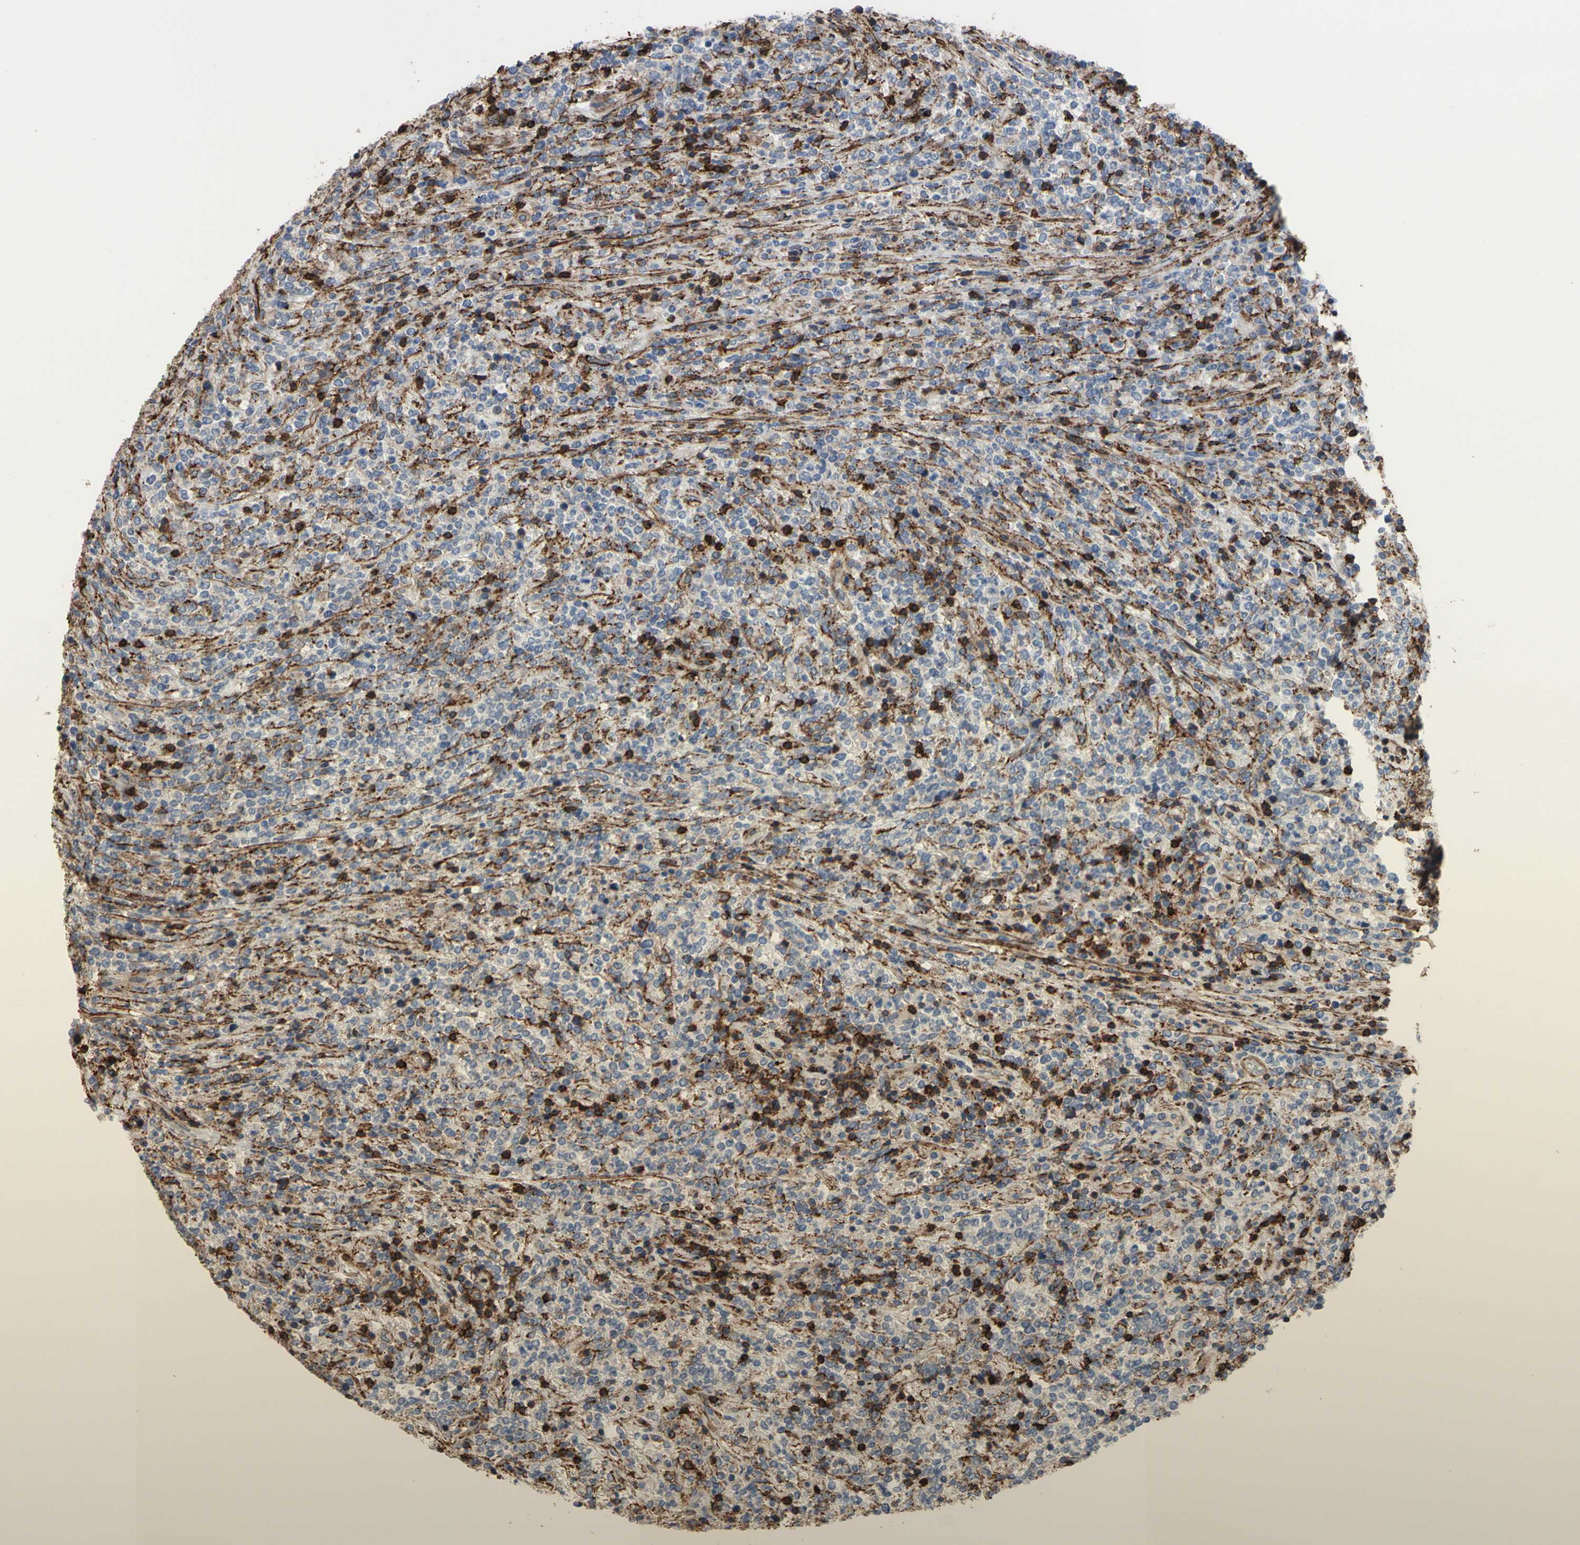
{"staining": {"intensity": "negative", "quantity": "none", "location": "none"}, "tissue": "lymphoma", "cell_type": "Tumor cells", "image_type": "cancer", "snomed": [{"axis": "morphology", "description": "Malignant lymphoma, non-Hodgkin's type, High grade"}, {"axis": "topography", "description": "Soft tissue"}], "caption": "A high-resolution image shows immunohistochemistry staining of malignant lymphoma, non-Hodgkin's type (high-grade), which shows no significant staining in tumor cells. (DAB immunohistochemistry (IHC), high magnification).", "gene": "ANXA6", "patient": {"sex": "male", "age": 18}}